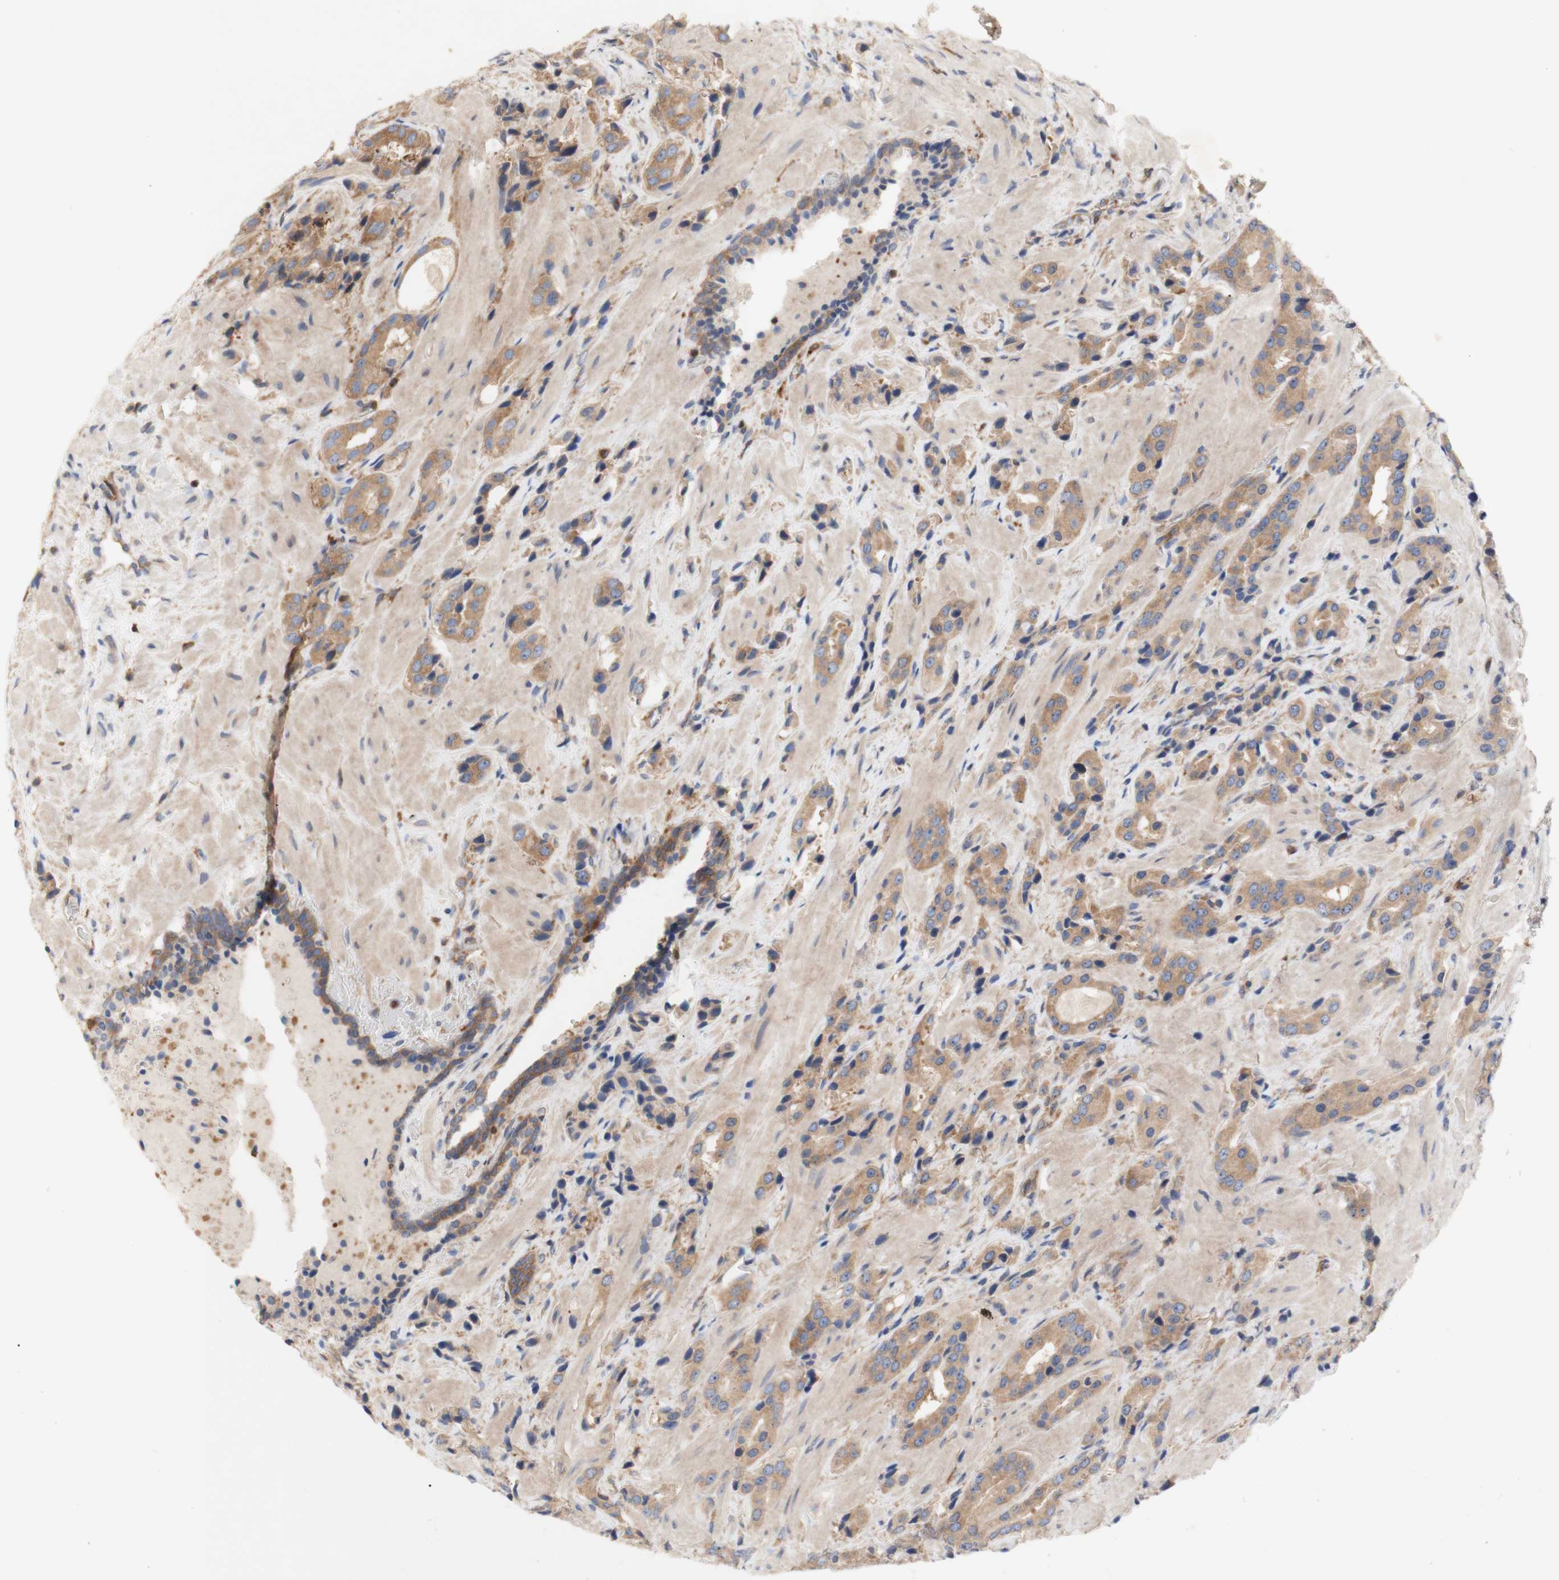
{"staining": {"intensity": "moderate", "quantity": ">75%", "location": "cytoplasmic/membranous"}, "tissue": "prostate cancer", "cell_type": "Tumor cells", "image_type": "cancer", "snomed": [{"axis": "morphology", "description": "Adenocarcinoma, High grade"}, {"axis": "topography", "description": "Prostate"}], "caption": "Immunohistochemical staining of human adenocarcinoma (high-grade) (prostate) exhibits medium levels of moderate cytoplasmic/membranous staining in approximately >75% of tumor cells. The staining is performed using DAB (3,3'-diaminobenzidine) brown chromogen to label protein expression. The nuclei are counter-stained blue using hematoxylin.", "gene": "IKBKG", "patient": {"sex": "male", "age": 64}}